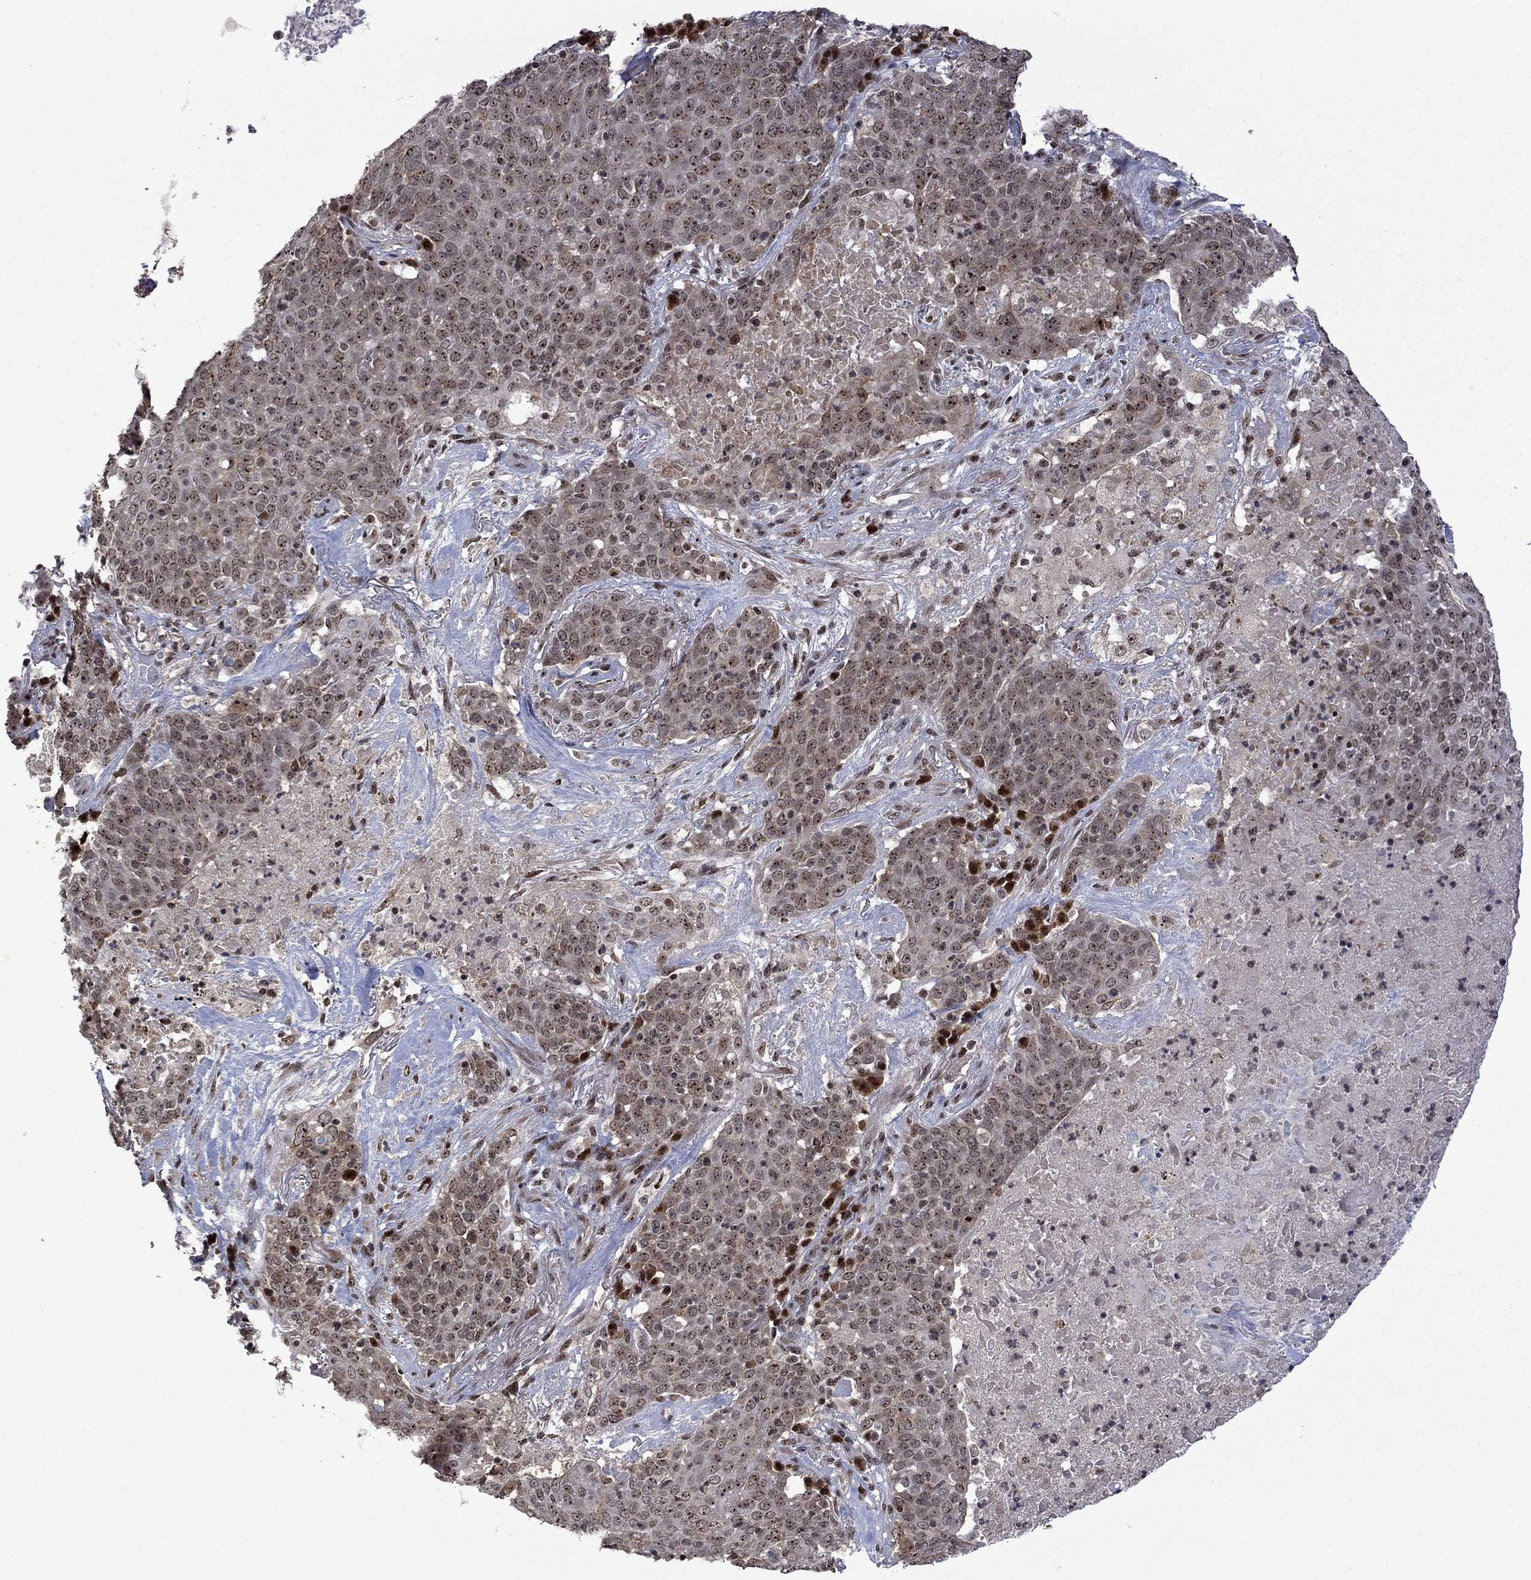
{"staining": {"intensity": "moderate", "quantity": ">75%", "location": "nuclear"}, "tissue": "lung cancer", "cell_type": "Tumor cells", "image_type": "cancer", "snomed": [{"axis": "morphology", "description": "Squamous cell carcinoma, NOS"}, {"axis": "topography", "description": "Lung"}], "caption": "Tumor cells demonstrate medium levels of moderate nuclear staining in about >75% of cells in human lung squamous cell carcinoma.", "gene": "FBL", "patient": {"sex": "male", "age": 82}}